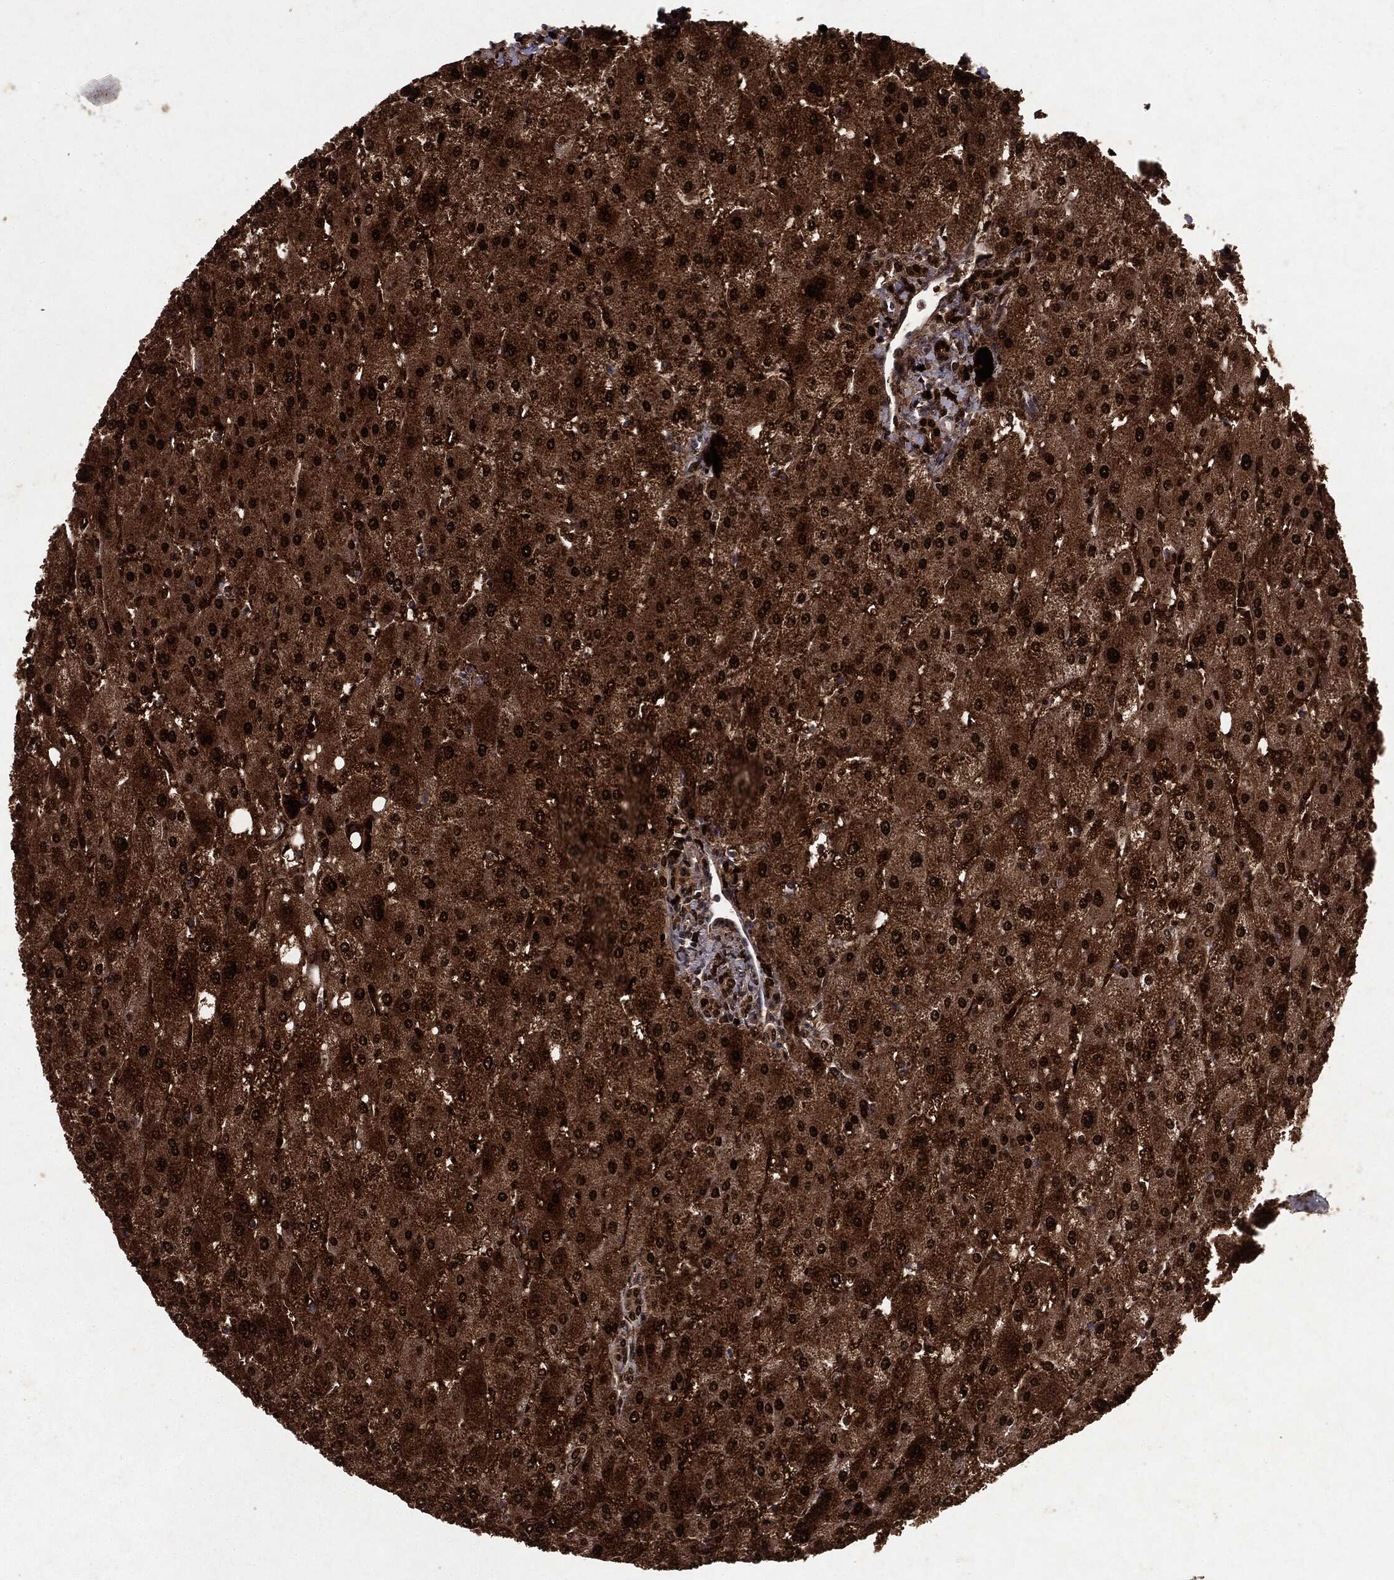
{"staining": {"intensity": "moderate", "quantity": ">75%", "location": "nuclear"}, "tissue": "liver", "cell_type": "Cholangiocytes", "image_type": "normal", "snomed": [{"axis": "morphology", "description": "Normal tissue, NOS"}, {"axis": "topography", "description": "Liver"}], "caption": "Protein staining by IHC exhibits moderate nuclear staining in about >75% of cholangiocytes in unremarkable liver.", "gene": "PEBP1", "patient": {"sex": "male", "age": 67}}